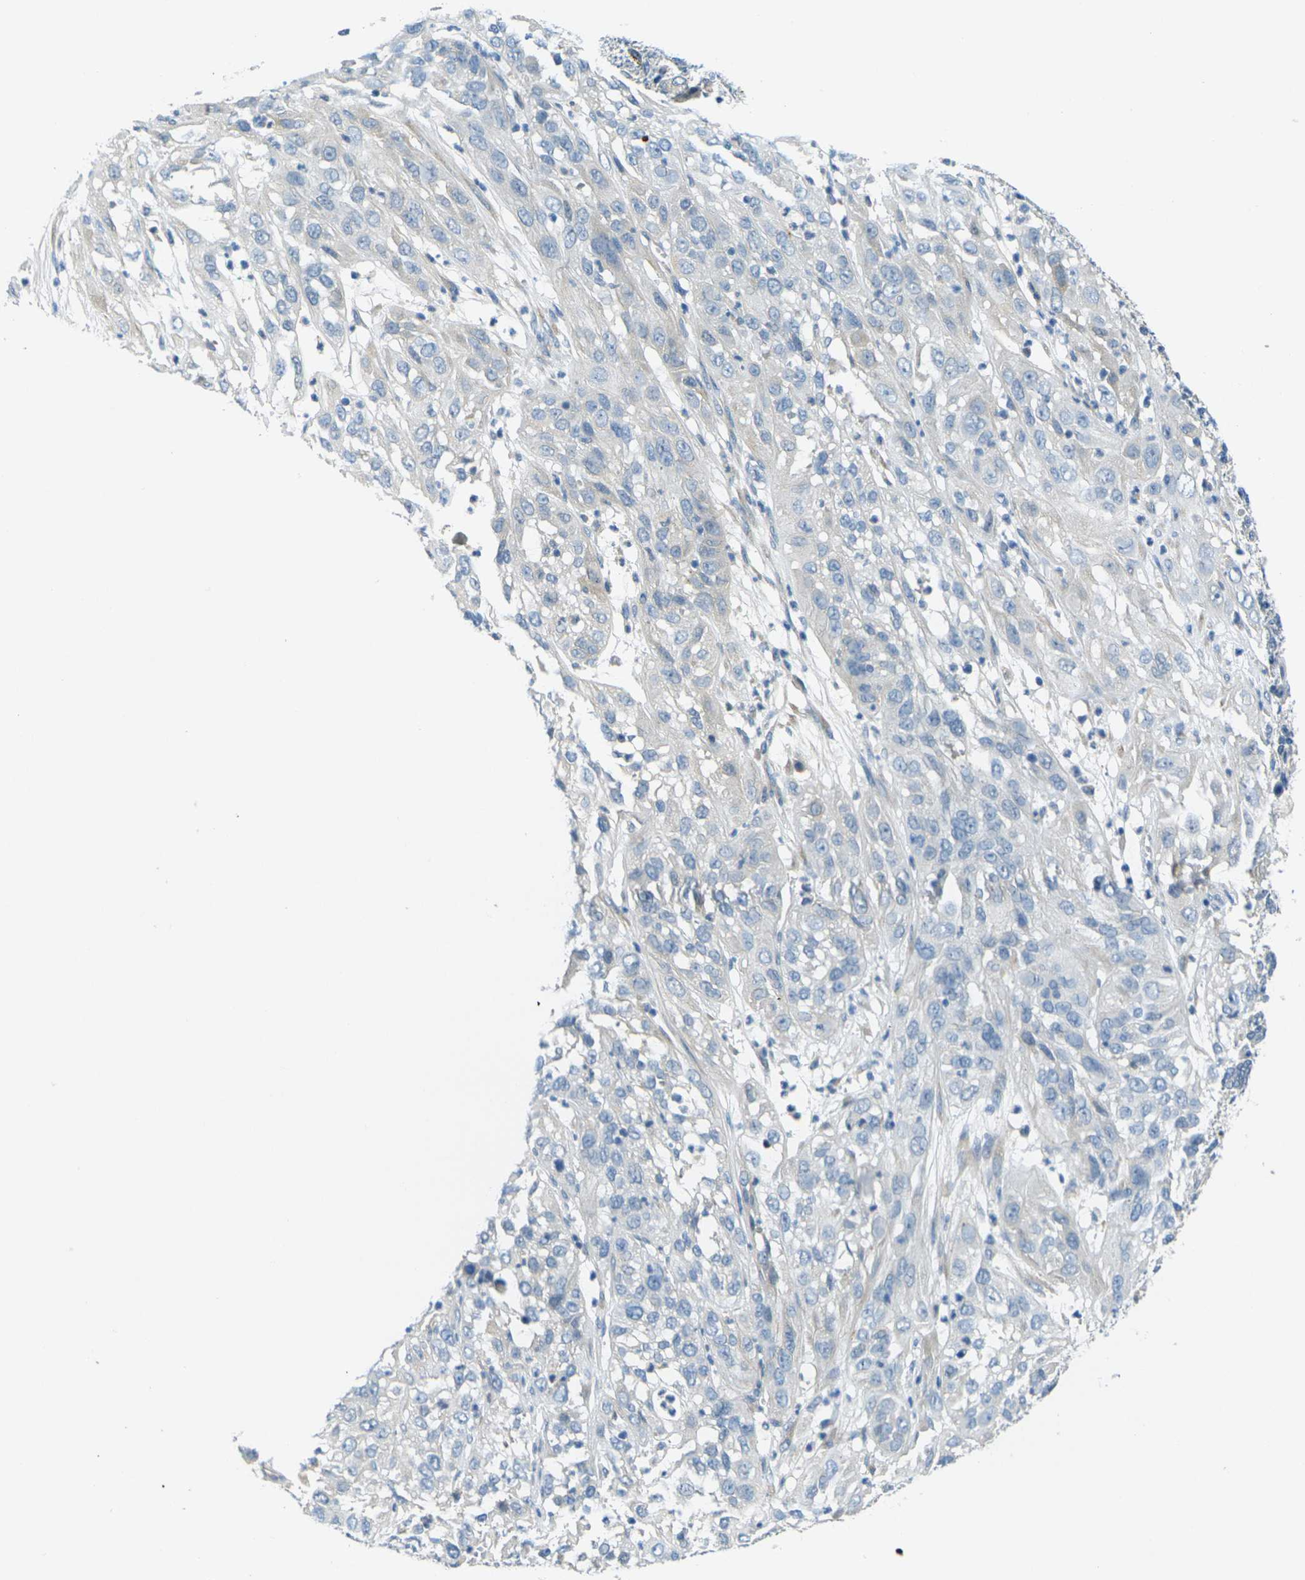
{"staining": {"intensity": "negative", "quantity": "none", "location": "none"}, "tissue": "cervical cancer", "cell_type": "Tumor cells", "image_type": "cancer", "snomed": [{"axis": "morphology", "description": "Squamous cell carcinoma, NOS"}, {"axis": "topography", "description": "Cervix"}], "caption": "Immunohistochemical staining of human cervical cancer (squamous cell carcinoma) demonstrates no significant positivity in tumor cells.", "gene": "CYP2C8", "patient": {"sex": "female", "age": 32}}